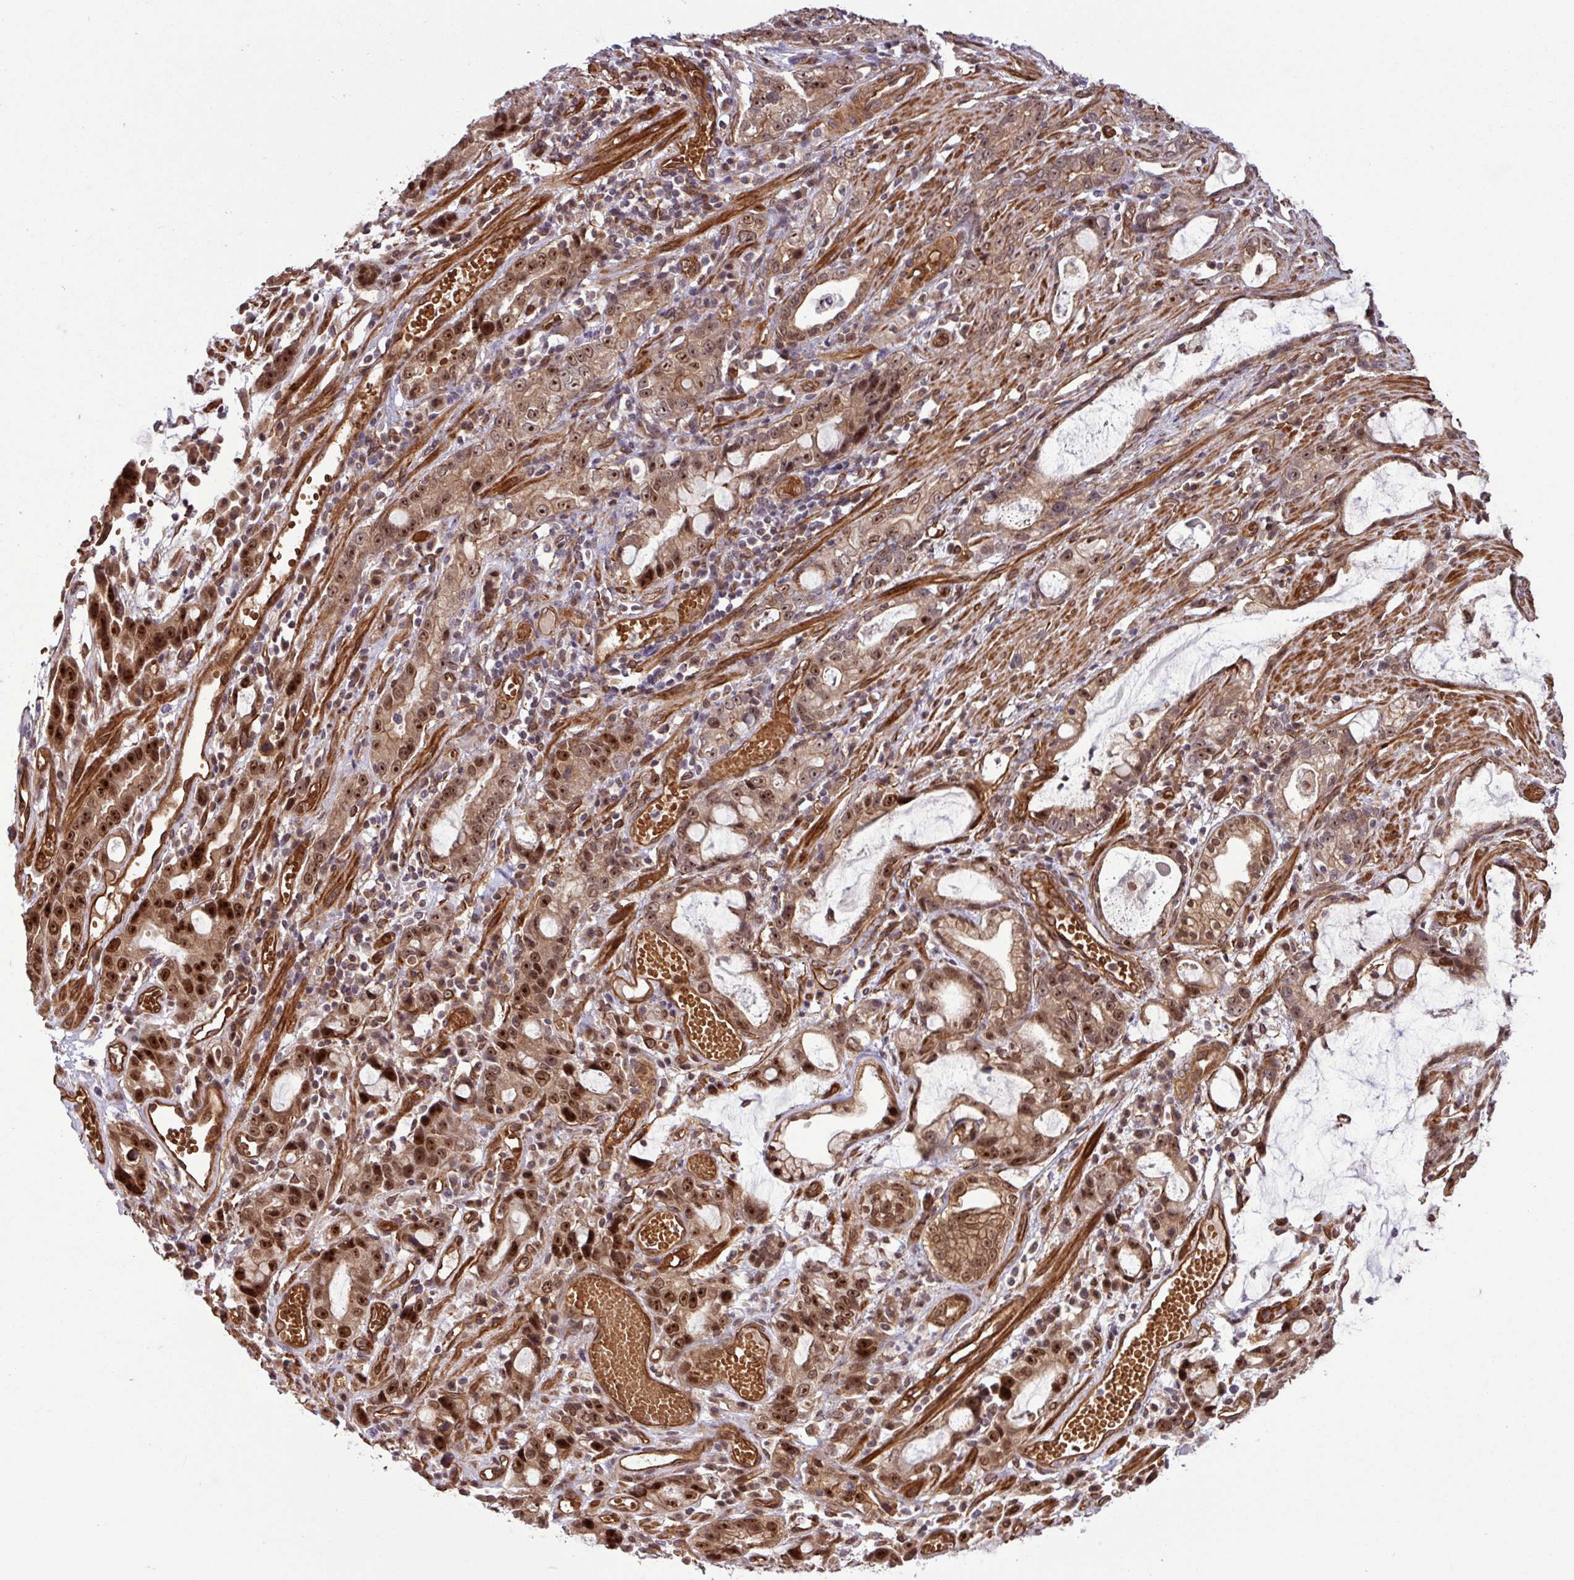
{"staining": {"intensity": "strong", "quantity": ">75%", "location": "nuclear"}, "tissue": "stomach cancer", "cell_type": "Tumor cells", "image_type": "cancer", "snomed": [{"axis": "morphology", "description": "Adenocarcinoma, NOS"}, {"axis": "topography", "description": "Stomach"}], "caption": "This image demonstrates stomach cancer (adenocarcinoma) stained with immunohistochemistry (IHC) to label a protein in brown. The nuclear of tumor cells show strong positivity for the protein. Nuclei are counter-stained blue.", "gene": "C7orf50", "patient": {"sex": "male", "age": 55}}